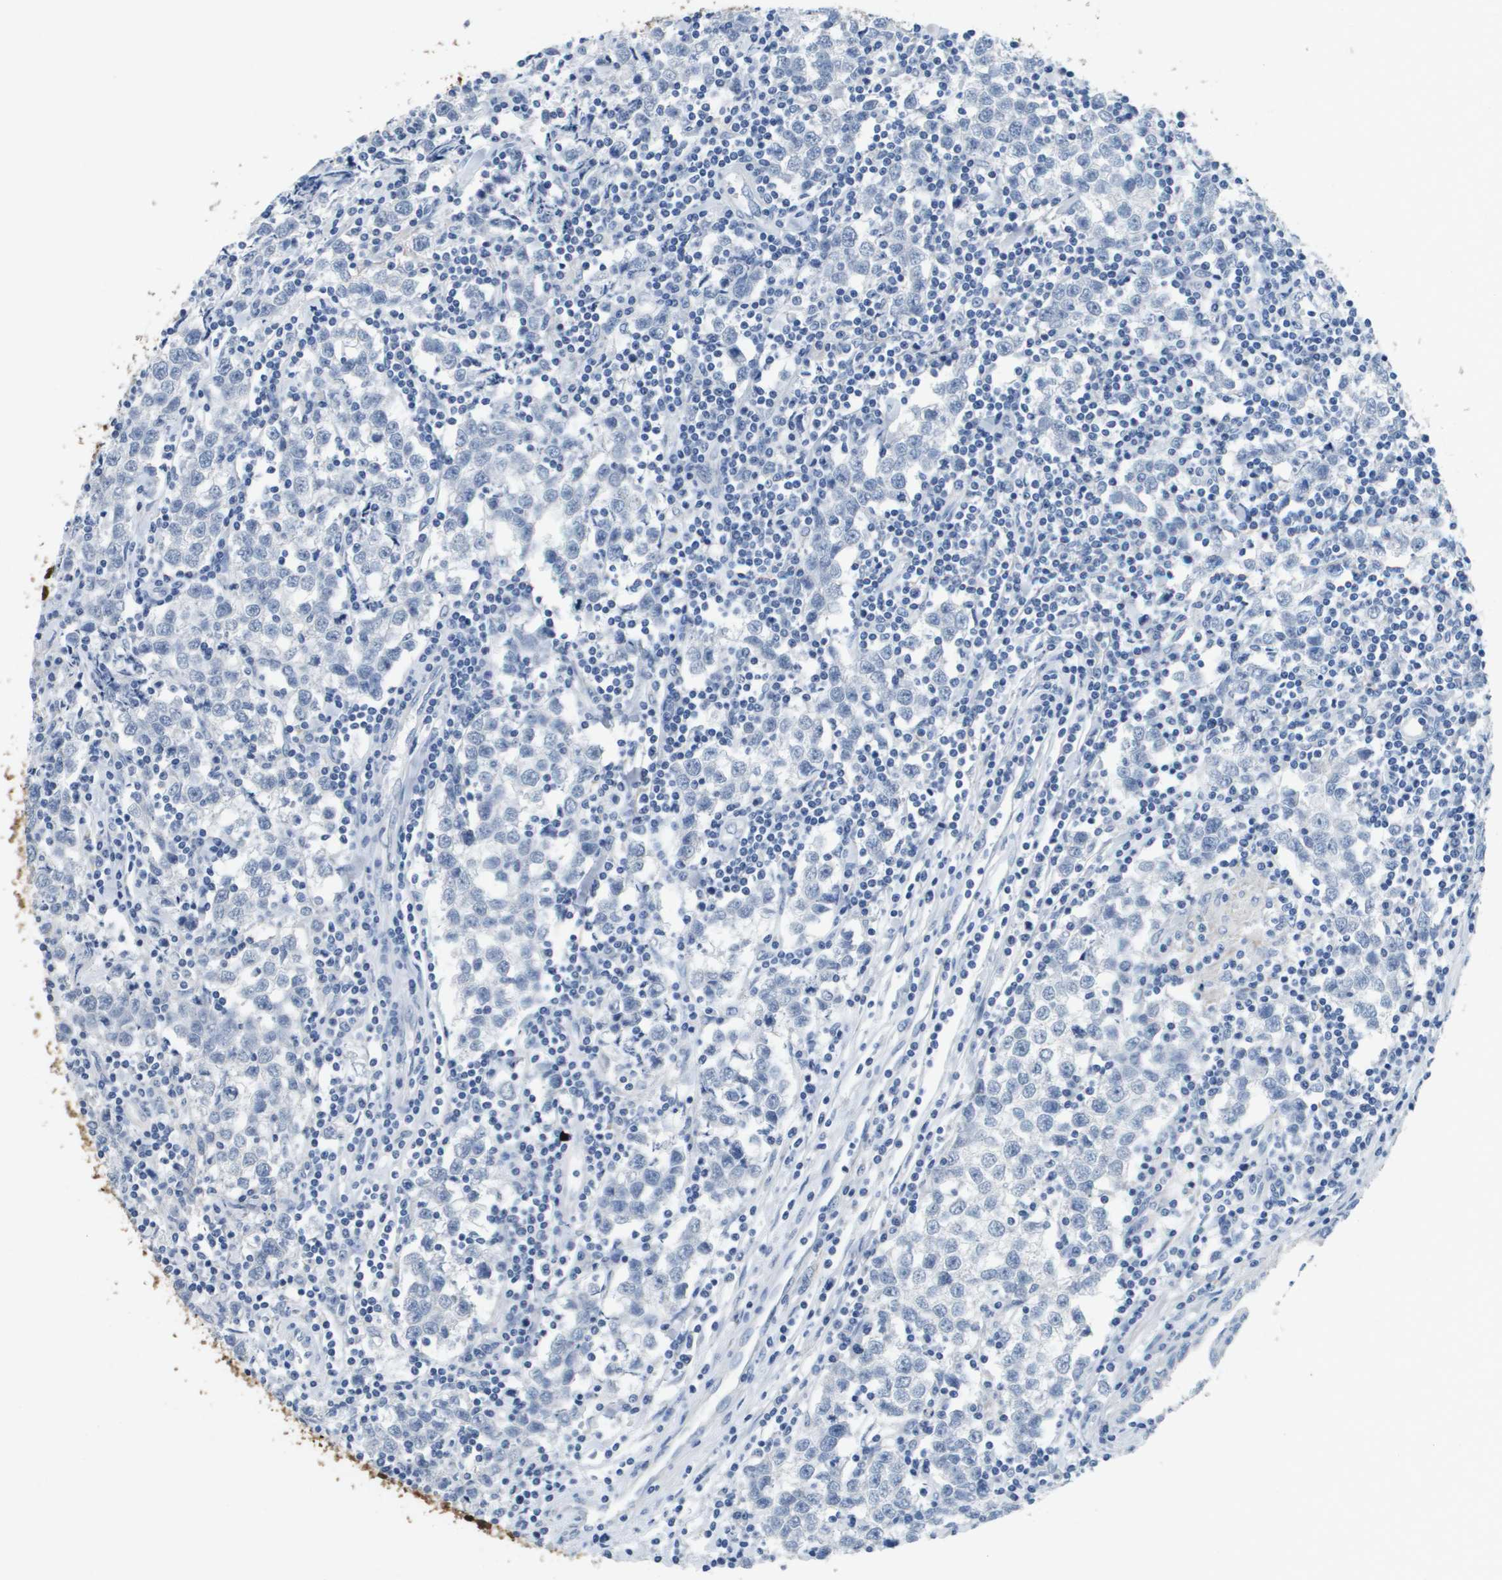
{"staining": {"intensity": "negative", "quantity": "none", "location": "none"}, "tissue": "testis cancer", "cell_type": "Tumor cells", "image_type": "cancer", "snomed": [{"axis": "morphology", "description": "Seminoma, NOS"}, {"axis": "morphology", "description": "Carcinoma, Embryonal, NOS"}, {"axis": "topography", "description": "Testis"}], "caption": "This histopathology image is of testis cancer stained with immunohistochemistry (IHC) to label a protein in brown with the nuclei are counter-stained blue. There is no staining in tumor cells. (DAB immunohistochemistry (IHC), high magnification).", "gene": "MT3", "patient": {"sex": "male", "age": 36}}